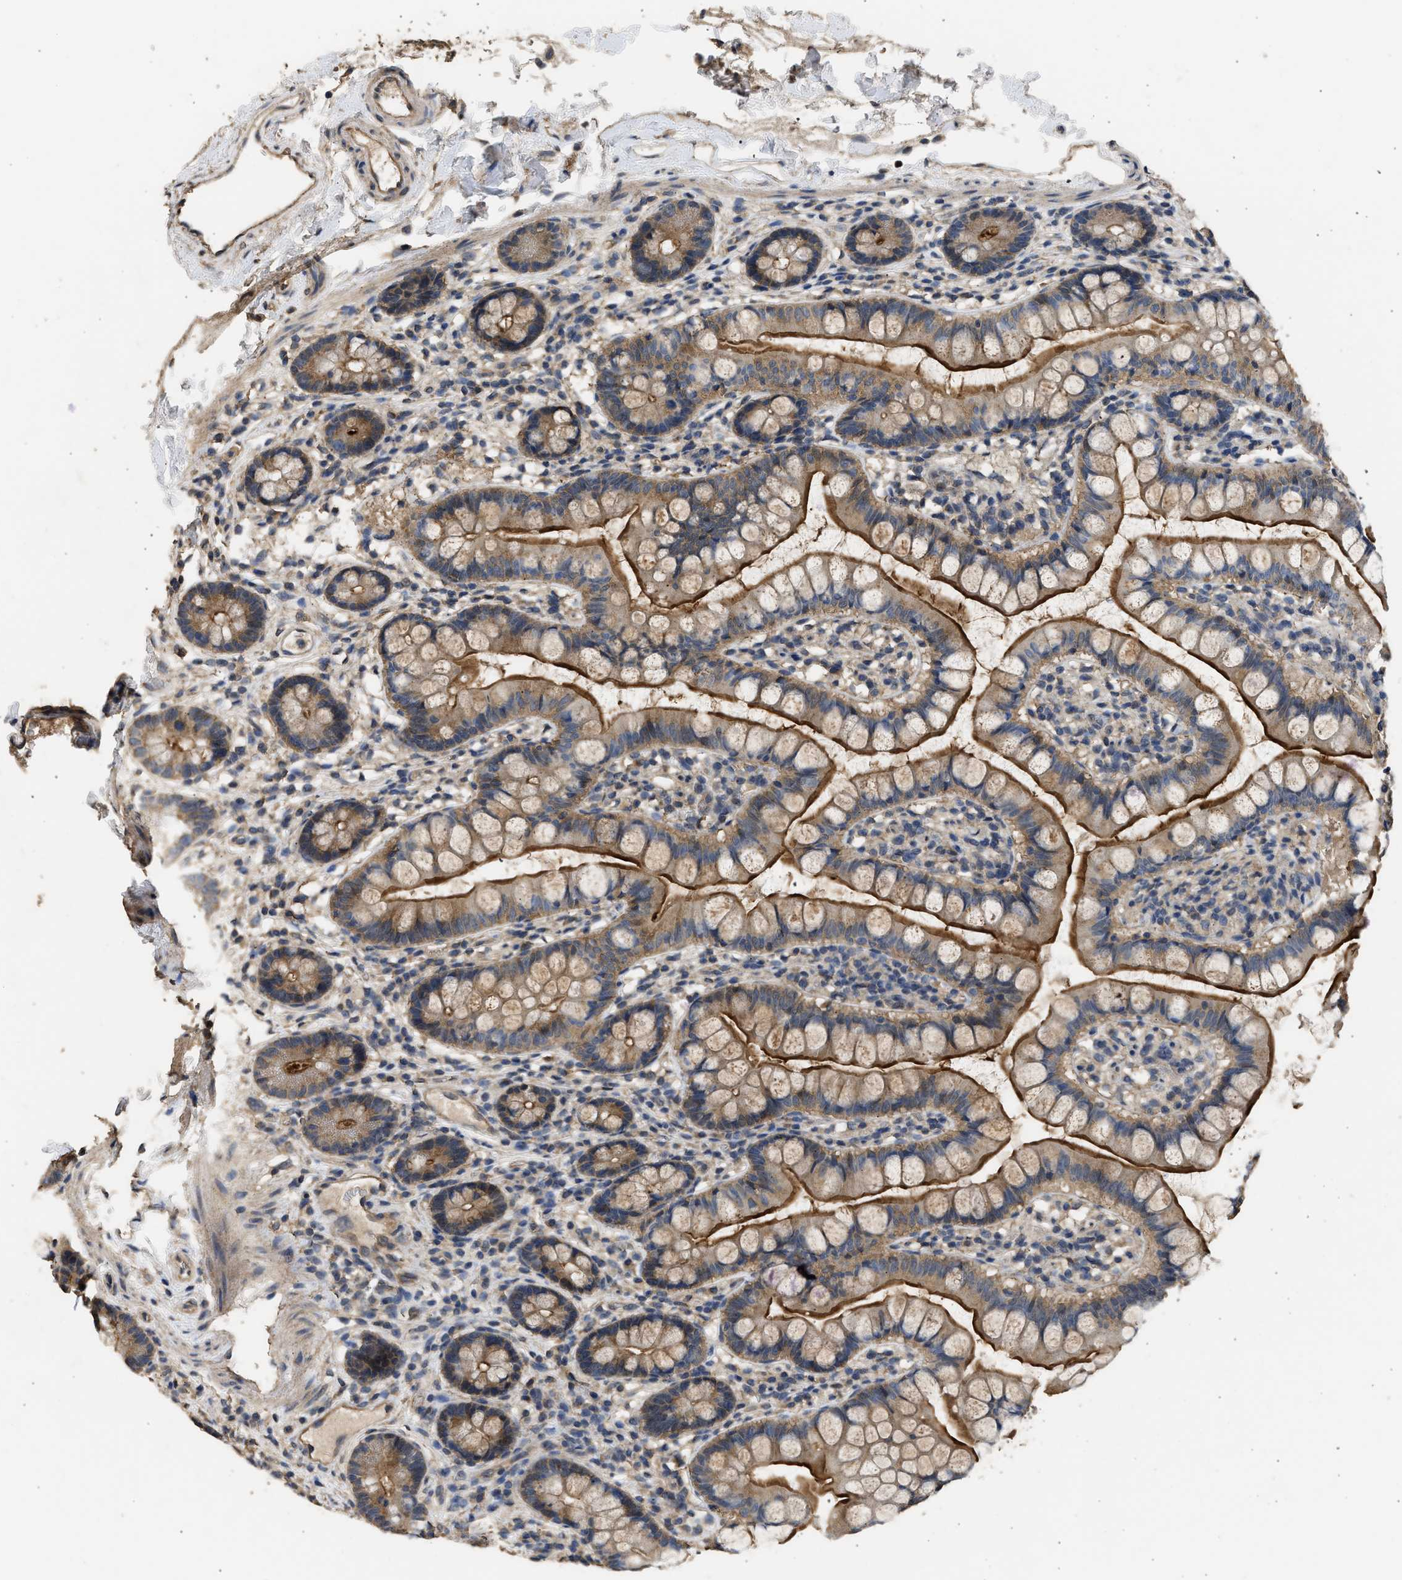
{"staining": {"intensity": "strong", "quantity": ">75%", "location": "cytoplasmic/membranous"}, "tissue": "small intestine", "cell_type": "Glandular cells", "image_type": "normal", "snomed": [{"axis": "morphology", "description": "Normal tissue, NOS"}, {"axis": "topography", "description": "Small intestine"}], "caption": "The micrograph displays a brown stain indicating the presence of a protein in the cytoplasmic/membranous of glandular cells in small intestine.", "gene": "SPINT2", "patient": {"sex": "female", "age": 84}}